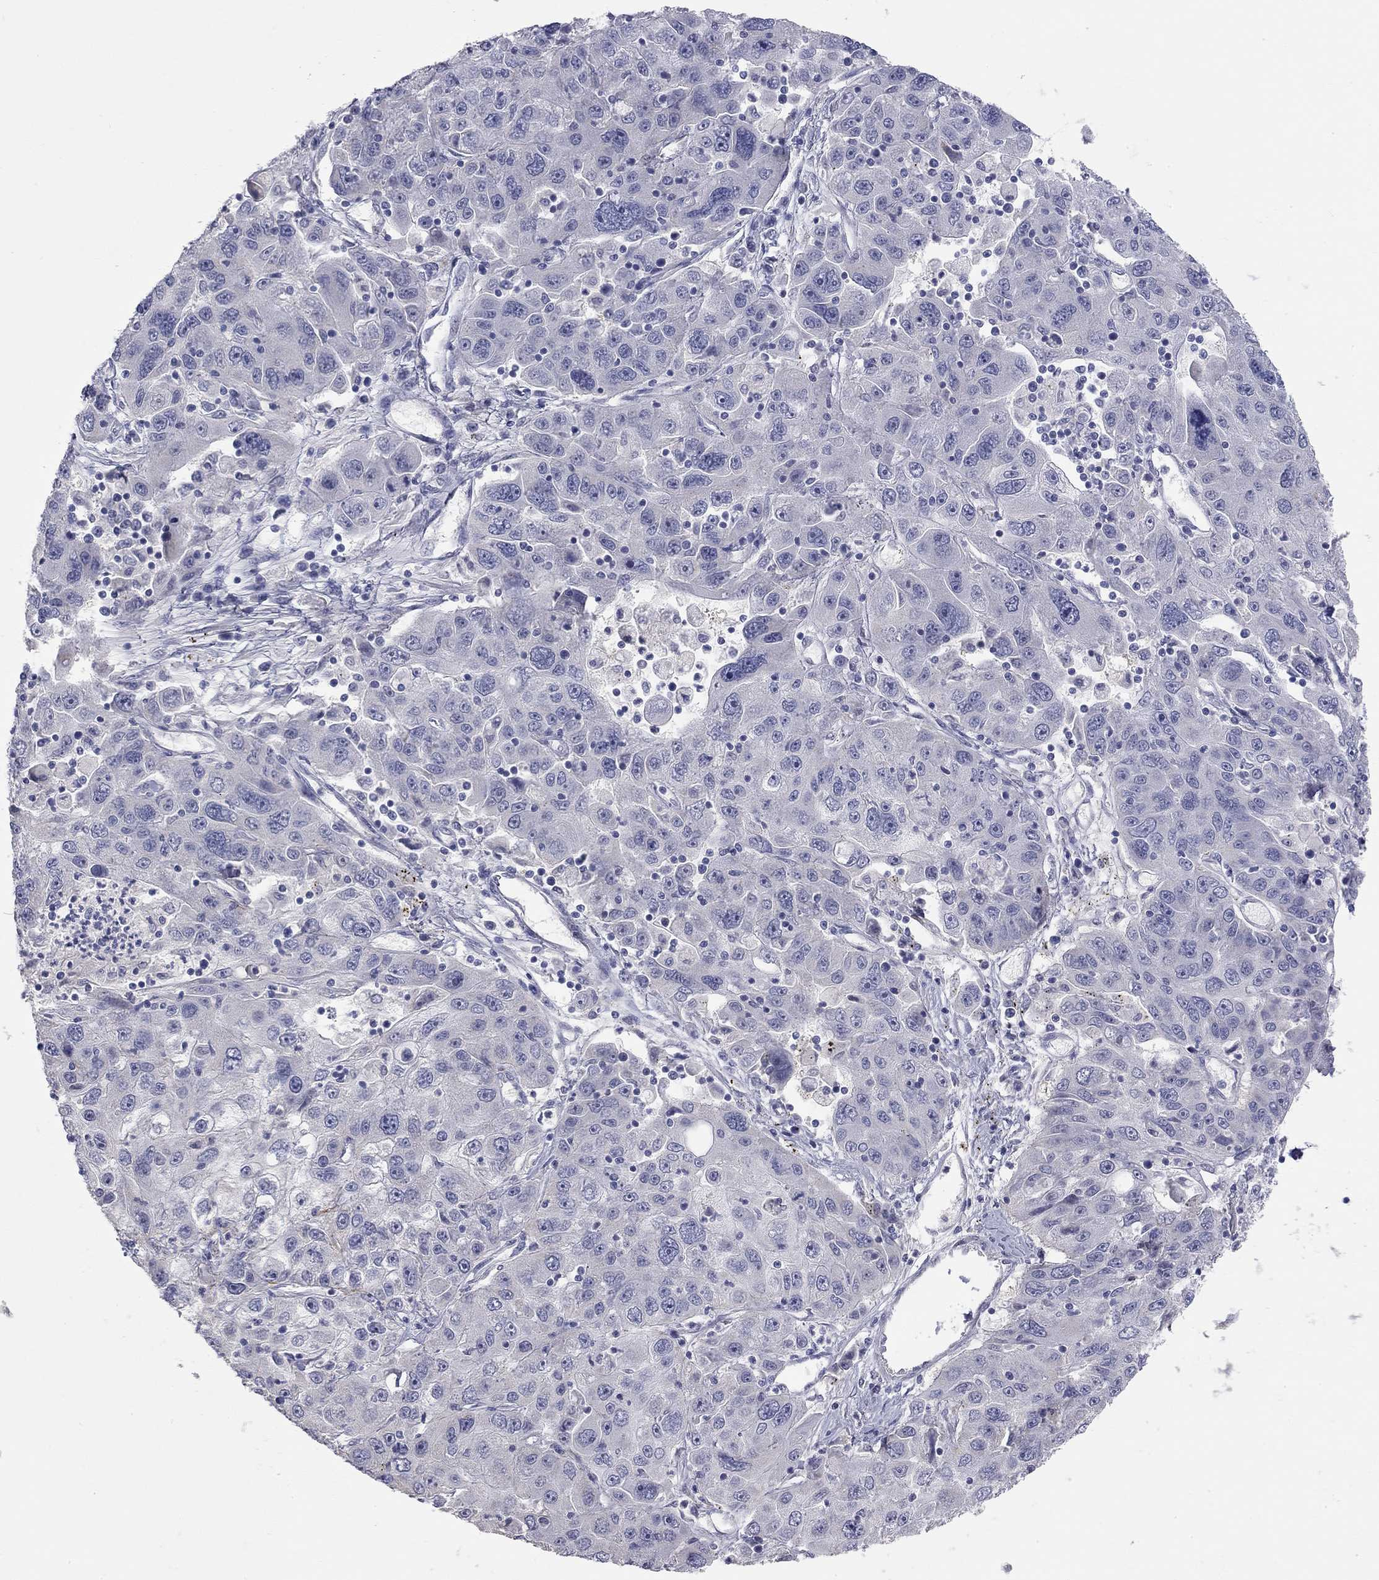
{"staining": {"intensity": "negative", "quantity": "none", "location": "none"}, "tissue": "stomach cancer", "cell_type": "Tumor cells", "image_type": "cancer", "snomed": [{"axis": "morphology", "description": "Adenocarcinoma, NOS"}, {"axis": "topography", "description": "Stomach"}], "caption": "DAB immunohistochemical staining of human adenocarcinoma (stomach) shows no significant positivity in tumor cells.", "gene": "PAPSS2", "patient": {"sex": "male", "age": 56}}